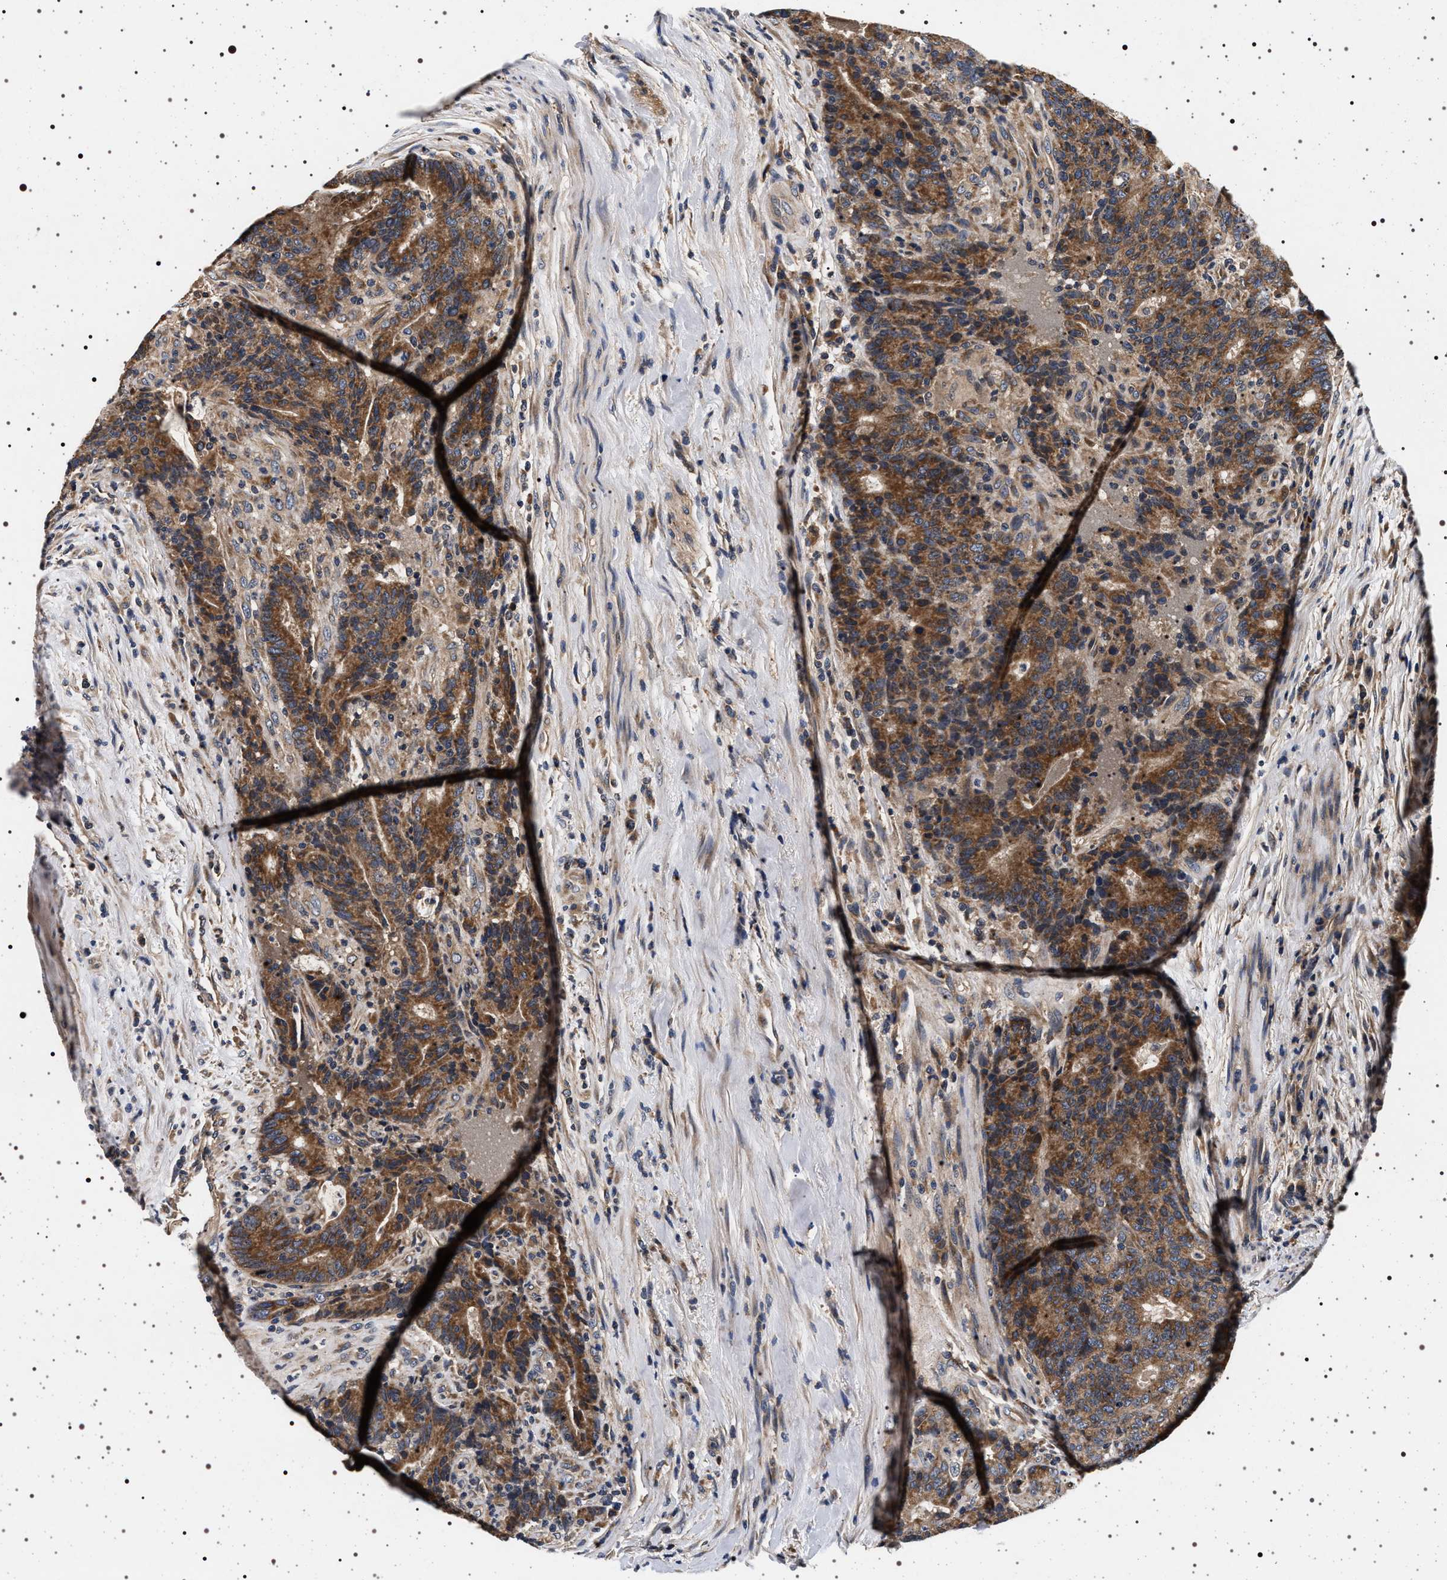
{"staining": {"intensity": "moderate", "quantity": ">75%", "location": "cytoplasmic/membranous"}, "tissue": "colorectal cancer", "cell_type": "Tumor cells", "image_type": "cancer", "snomed": [{"axis": "morphology", "description": "Normal tissue, NOS"}, {"axis": "morphology", "description": "Adenocarcinoma, NOS"}, {"axis": "topography", "description": "Colon"}], "caption": "A micrograph of colorectal cancer stained for a protein reveals moderate cytoplasmic/membranous brown staining in tumor cells. (IHC, brightfield microscopy, high magnification).", "gene": "DCBLD2", "patient": {"sex": "female", "age": 75}}